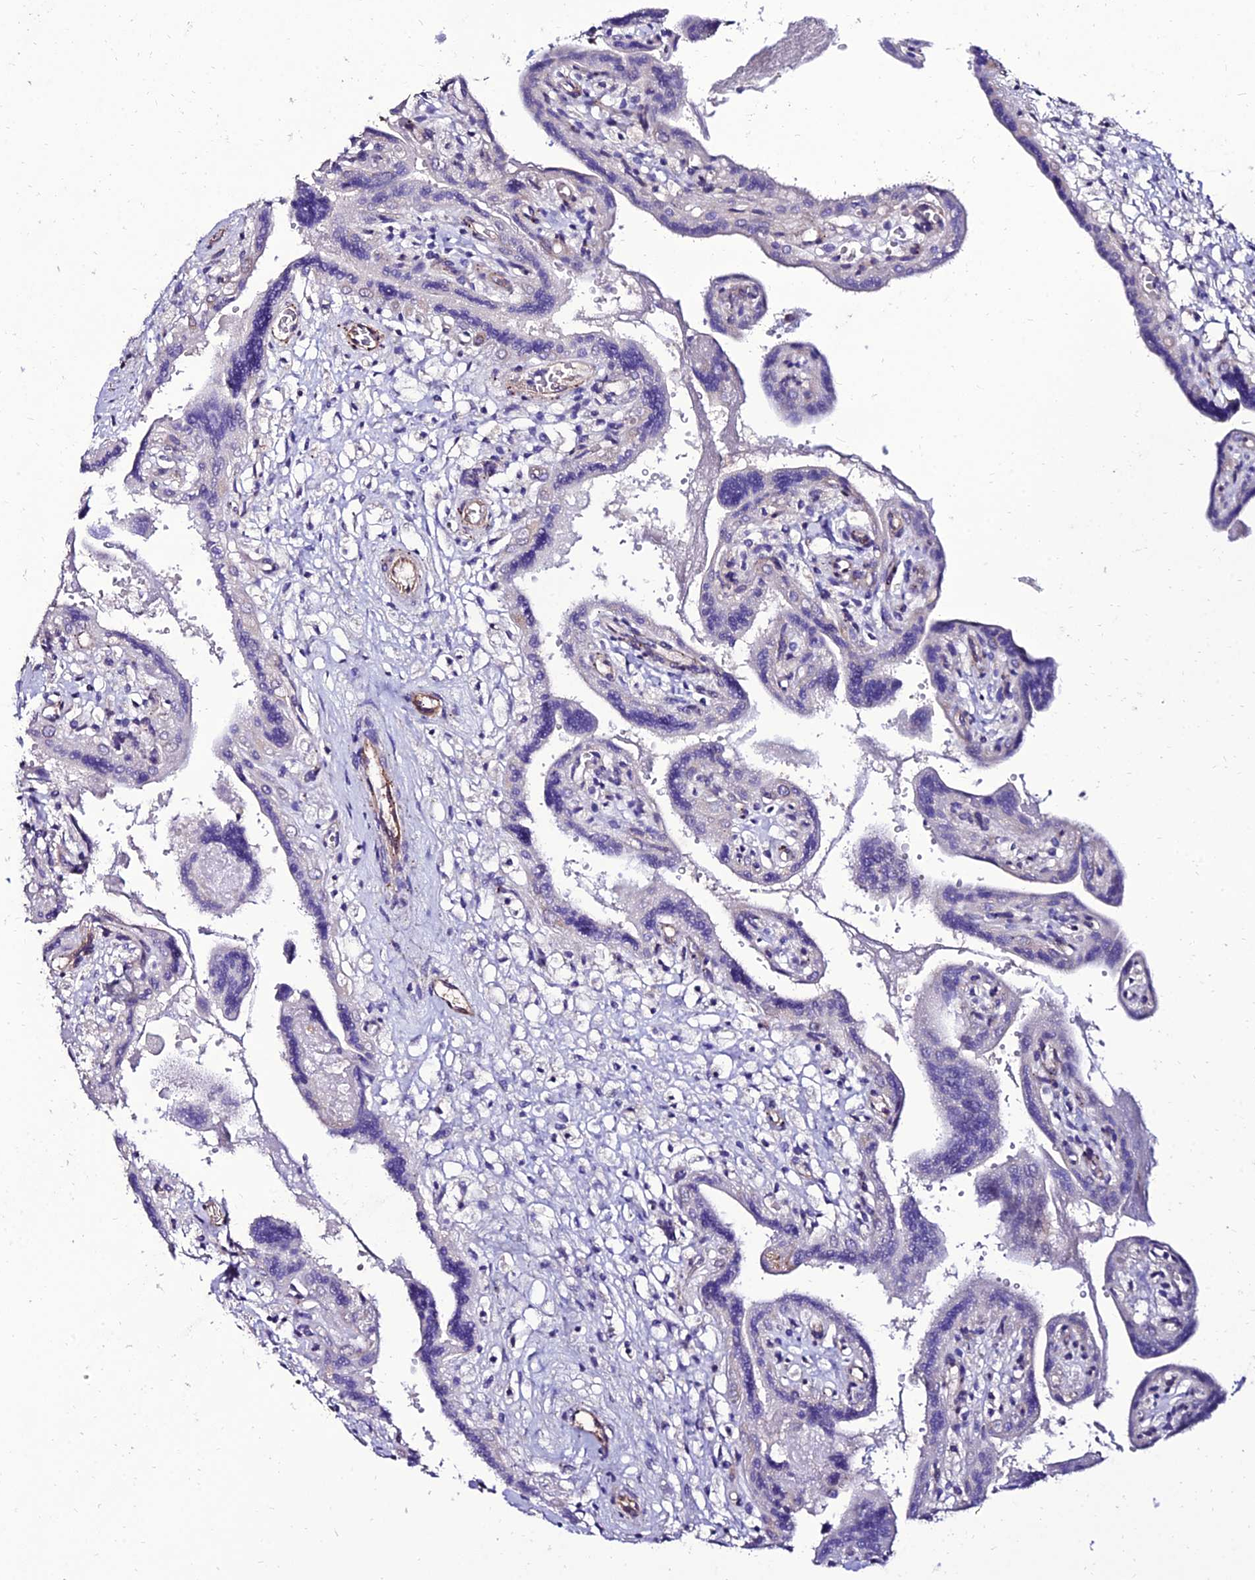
{"staining": {"intensity": "negative", "quantity": "none", "location": "none"}, "tissue": "placenta", "cell_type": "Trophoblastic cells", "image_type": "normal", "snomed": [{"axis": "morphology", "description": "Normal tissue, NOS"}, {"axis": "topography", "description": "Placenta"}], "caption": "Placenta stained for a protein using immunohistochemistry displays no staining trophoblastic cells.", "gene": "ALDH3B2", "patient": {"sex": "female", "age": 37}}